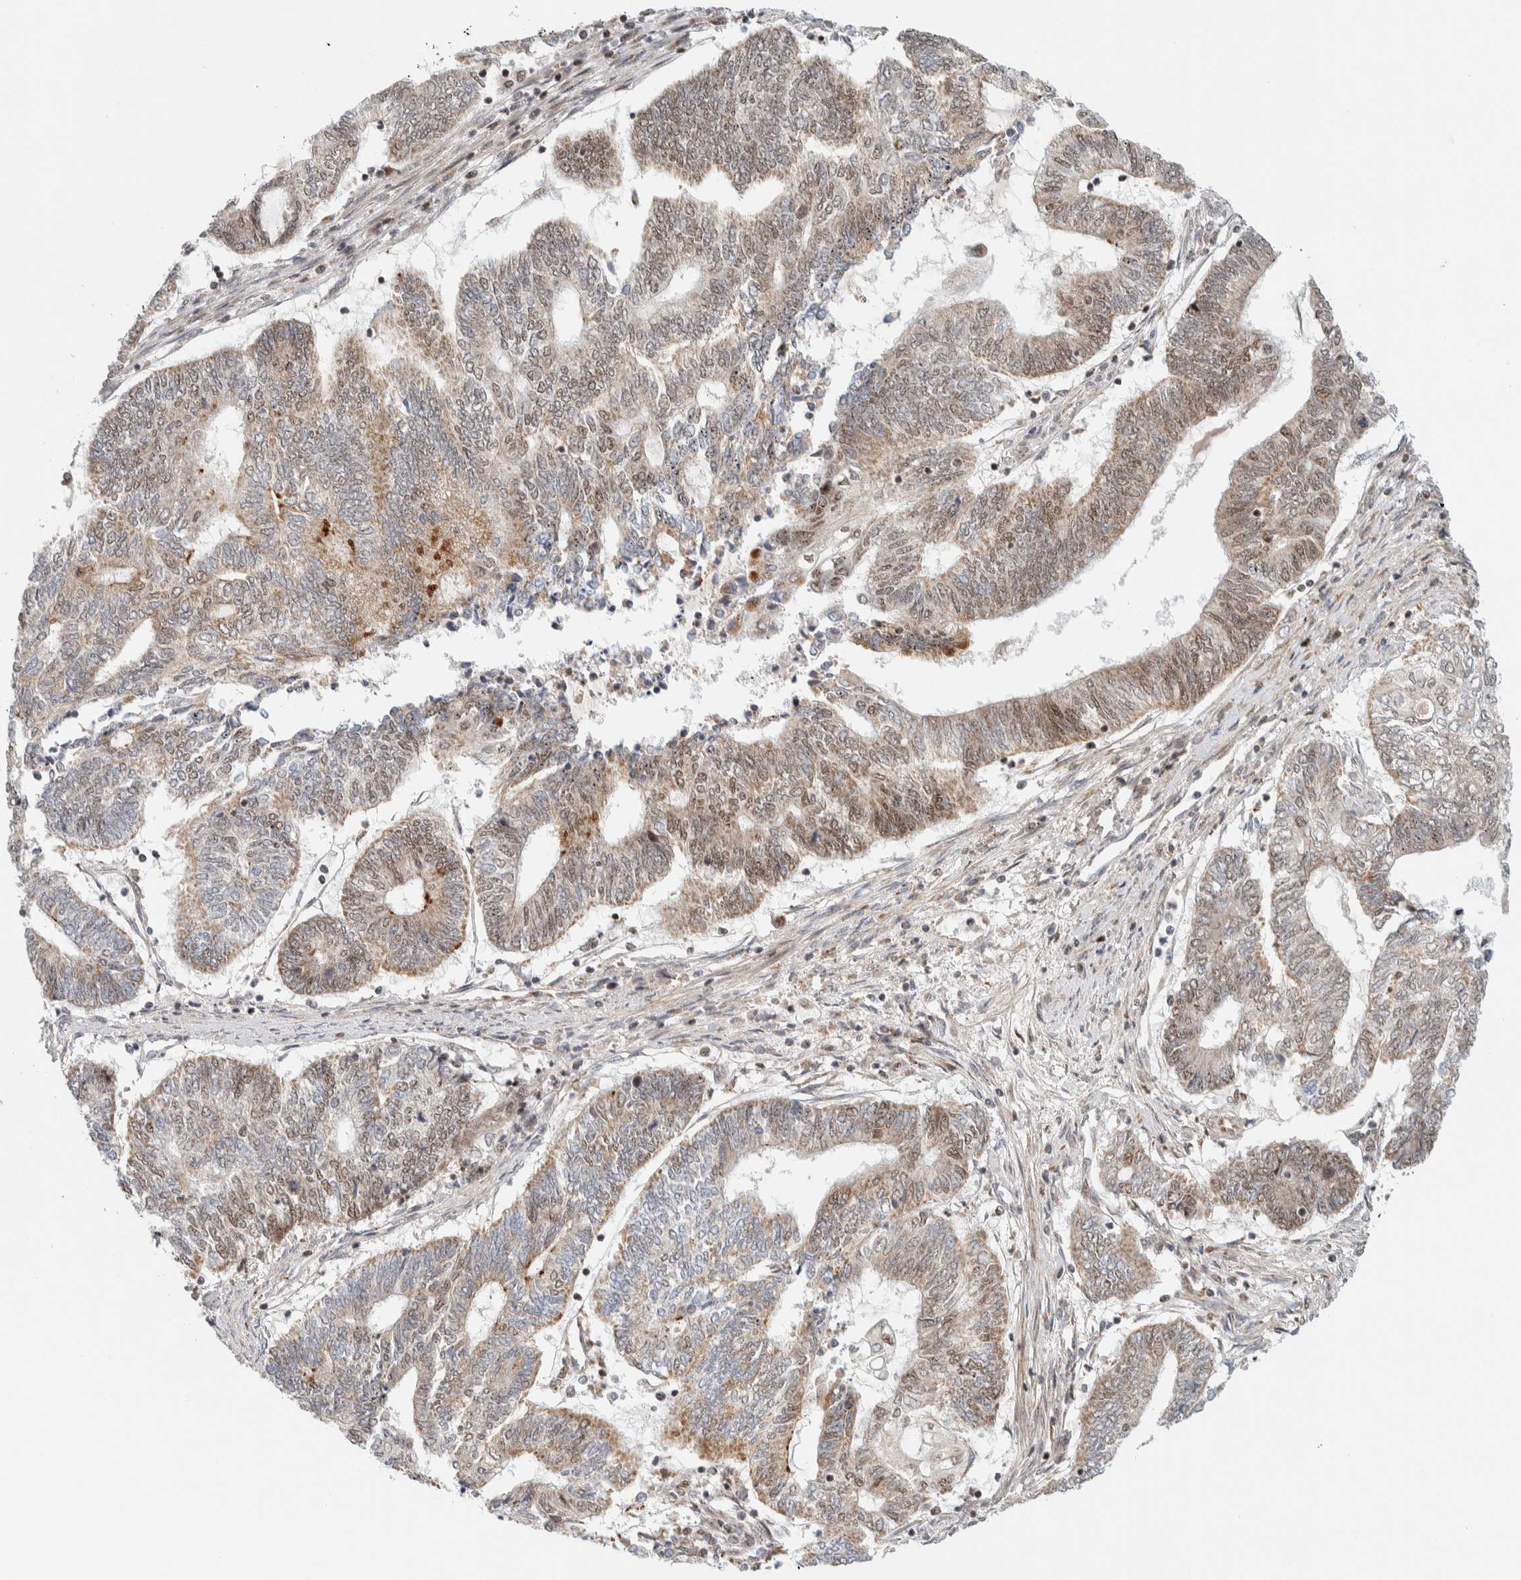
{"staining": {"intensity": "moderate", "quantity": "25%-75%", "location": "cytoplasmic/membranous,nuclear"}, "tissue": "endometrial cancer", "cell_type": "Tumor cells", "image_type": "cancer", "snomed": [{"axis": "morphology", "description": "Adenocarcinoma, NOS"}, {"axis": "topography", "description": "Uterus"}, {"axis": "topography", "description": "Endometrium"}], "caption": "Immunohistochemistry of endometrial cancer shows medium levels of moderate cytoplasmic/membranous and nuclear staining in approximately 25%-75% of tumor cells.", "gene": "TSPAN32", "patient": {"sex": "female", "age": 70}}